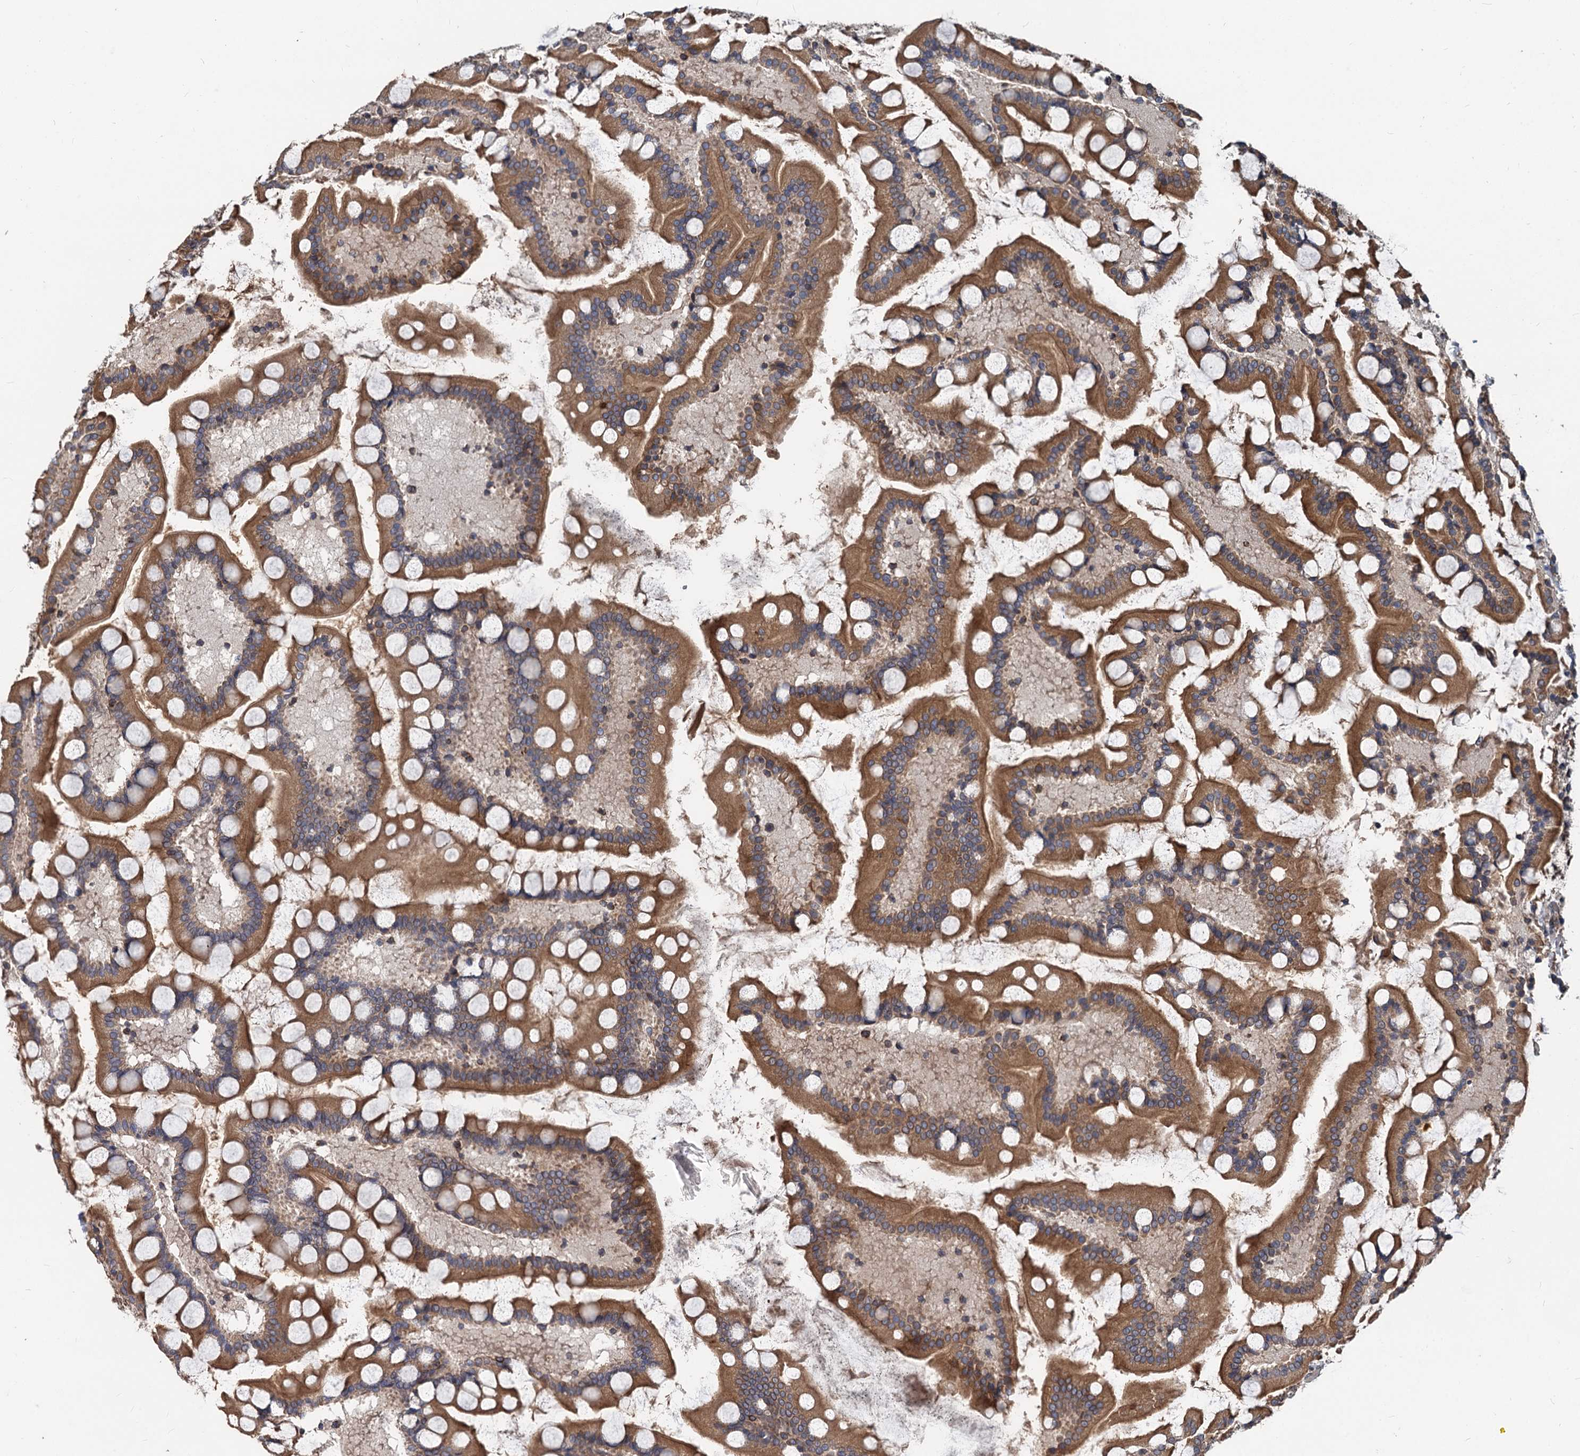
{"staining": {"intensity": "strong", "quantity": ">75%", "location": "cytoplasmic/membranous"}, "tissue": "small intestine", "cell_type": "Glandular cells", "image_type": "normal", "snomed": [{"axis": "morphology", "description": "Normal tissue, NOS"}, {"axis": "topography", "description": "Small intestine"}], "caption": "Protein expression analysis of normal human small intestine reveals strong cytoplasmic/membranous positivity in approximately >75% of glandular cells.", "gene": "STIM1", "patient": {"sex": "male", "age": 41}}